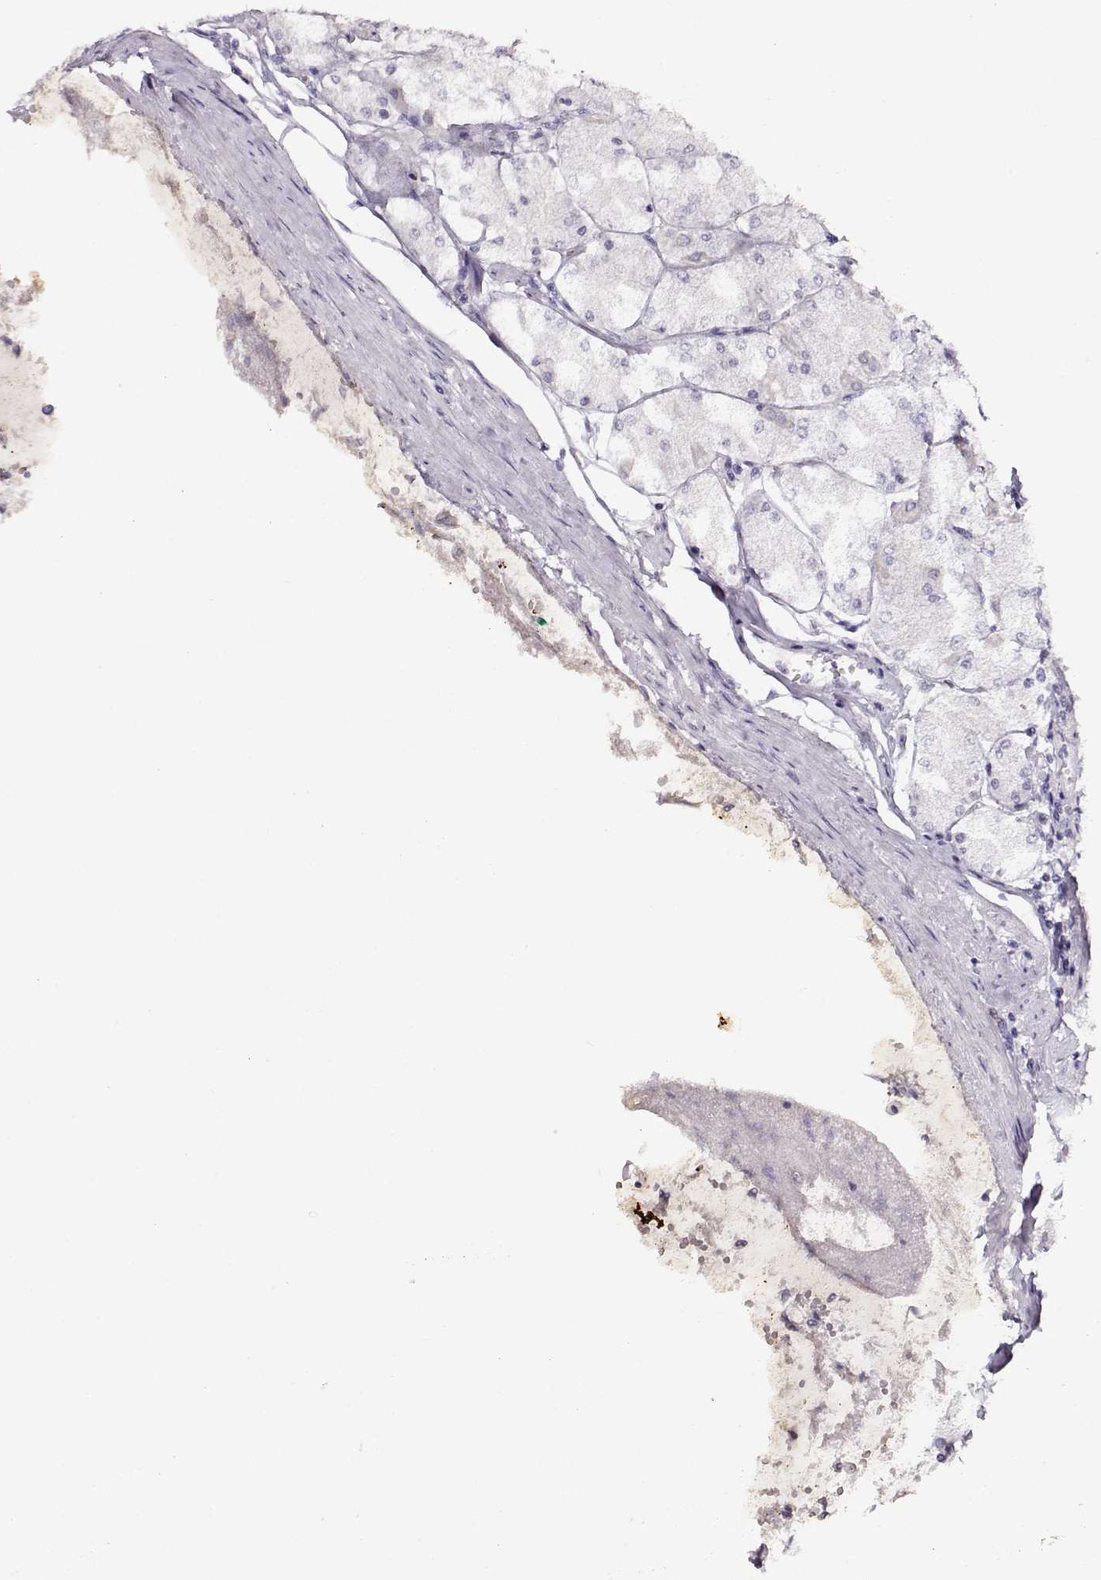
{"staining": {"intensity": "negative", "quantity": "none", "location": "none"}, "tissue": "stomach", "cell_type": "Glandular cells", "image_type": "normal", "snomed": [{"axis": "morphology", "description": "Normal tissue, NOS"}, {"axis": "topography", "description": "Stomach, upper"}], "caption": "IHC image of normal stomach: human stomach stained with DAB displays no significant protein staining in glandular cells. The staining is performed using DAB (3,3'-diaminobenzidine) brown chromogen with nuclei counter-stained in using hematoxylin.", "gene": "RBM44", "patient": {"sex": "male", "age": 60}}